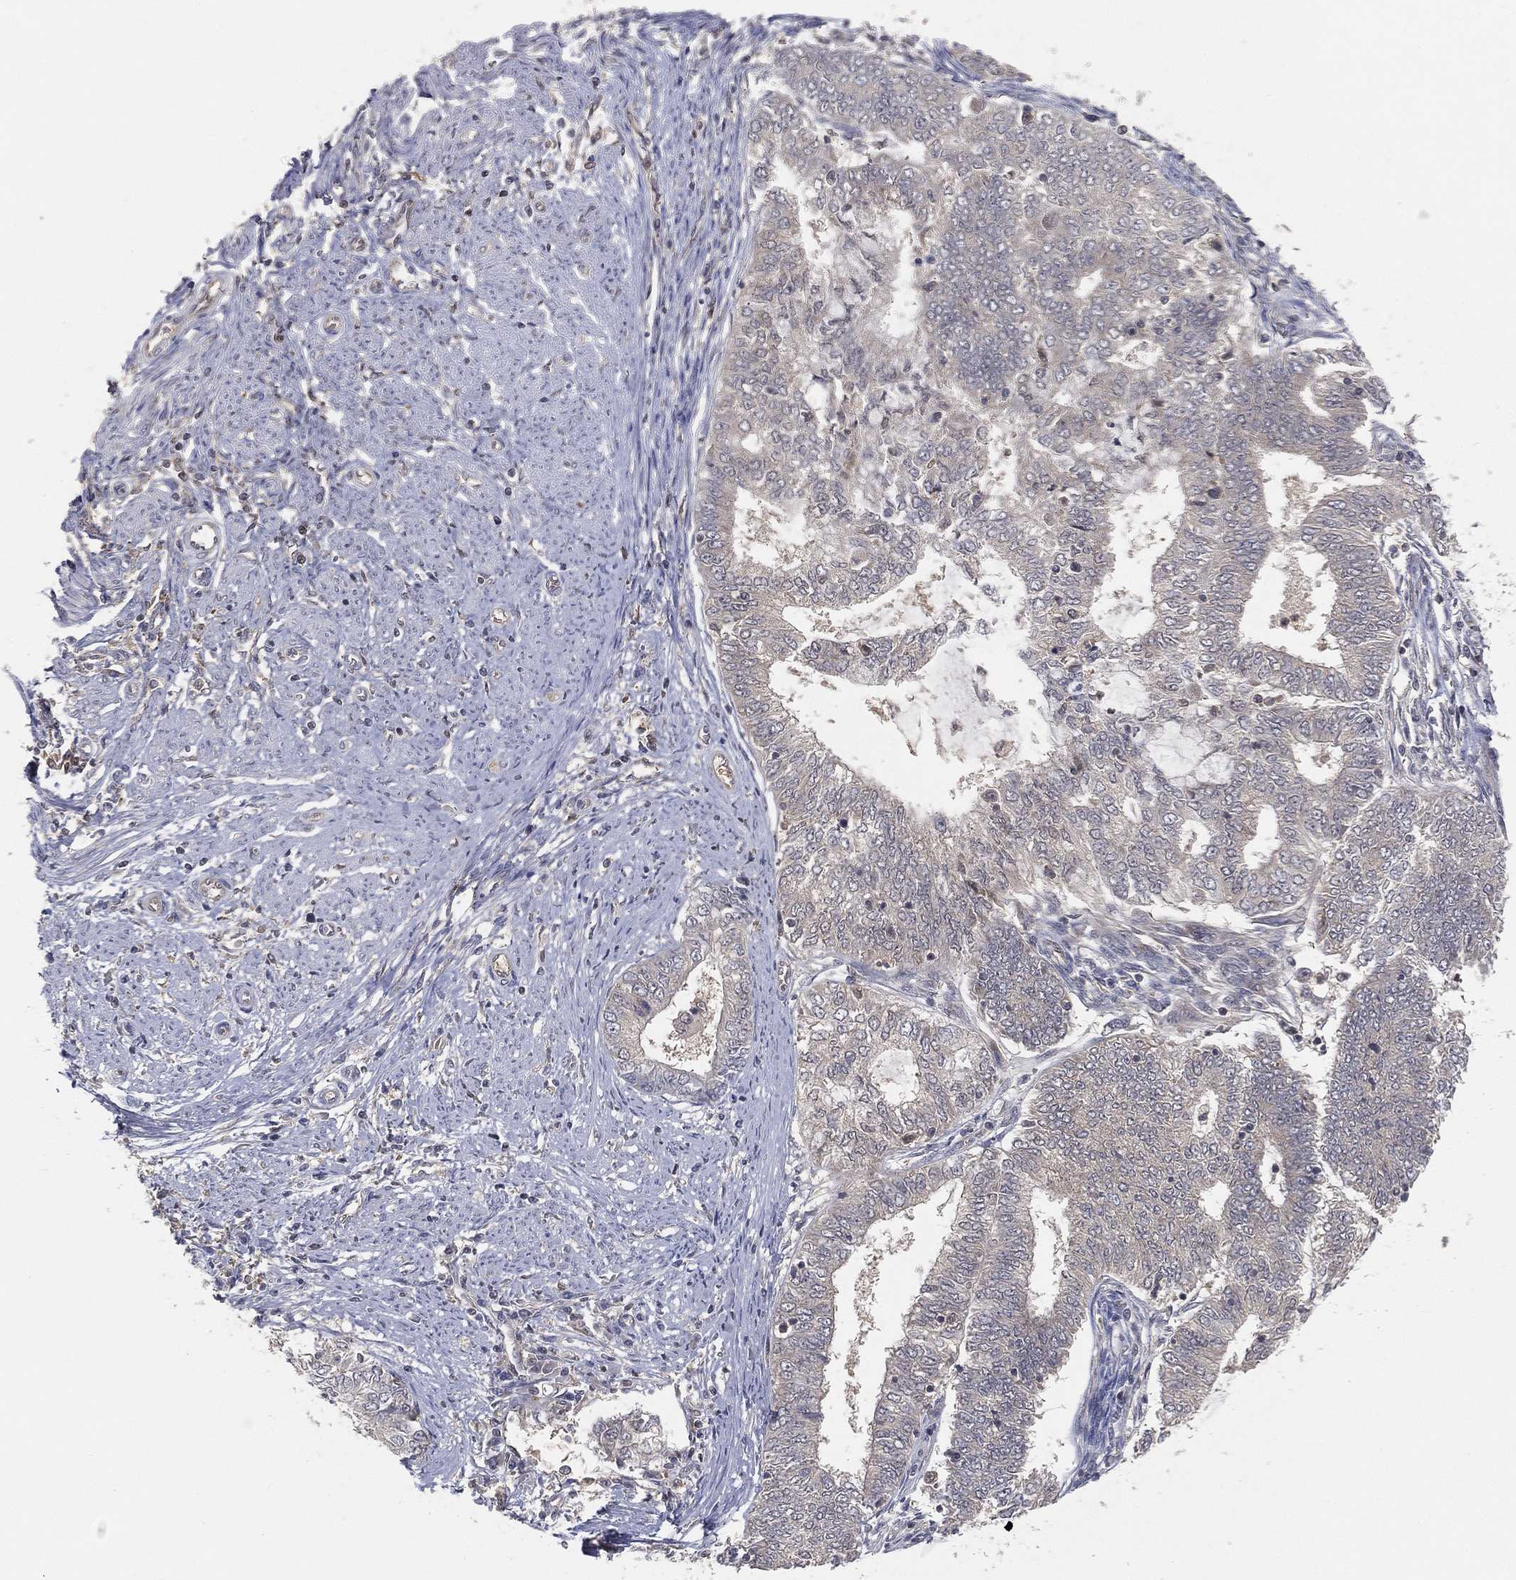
{"staining": {"intensity": "negative", "quantity": "none", "location": "none"}, "tissue": "endometrial cancer", "cell_type": "Tumor cells", "image_type": "cancer", "snomed": [{"axis": "morphology", "description": "Adenocarcinoma, NOS"}, {"axis": "topography", "description": "Endometrium"}], "caption": "A high-resolution micrograph shows IHC staining of adenocarcinoma (endometrial), which shows no significant staining in tumor cells.", "gene": "MAPK1", "patient": {"sex": "female", "age": 62}}